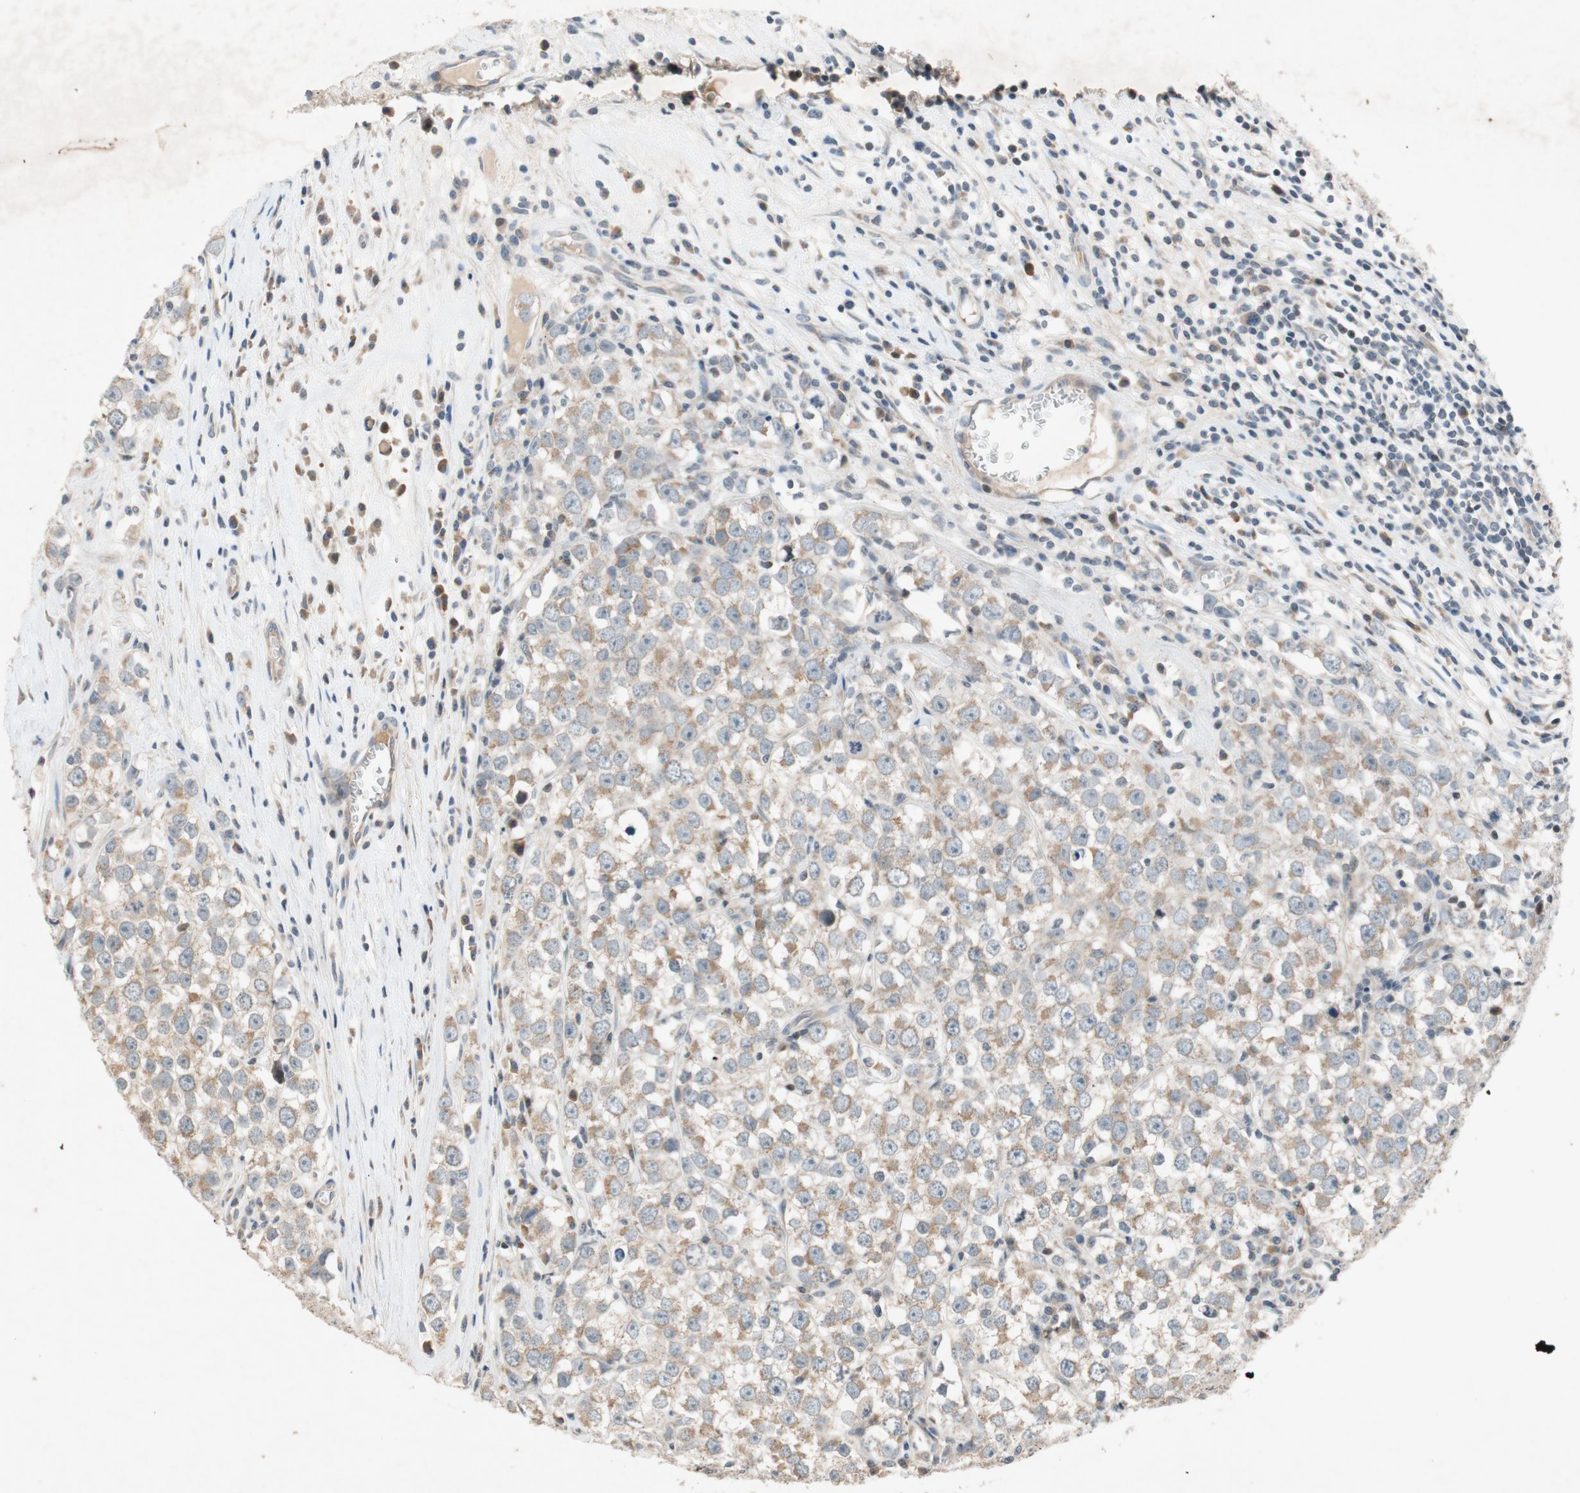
{"staining": {"intensity": "moderate", "quantity": ">75%", "location": "cytoplasmic/membranous"}, "tissue": "testis cancer", "cell_type": "Tumor cells", "image_type": "cancer", "snomed": [{"axis": "morphology", "description": "Seminoma, NOS"}, {"axis": "morphology", "description": "Carcinoma, Embryonal, NOS"}, {"axis": "topography", "description": "Testis"}], "caption": "Protein staining of testis embryonal carcinoma tissue shows moderate cytoplasmic/membranous expression in about >75% of tumor cells.", "gene": "ATP2C1", "patient": {"sex": "male", "age": 52}}